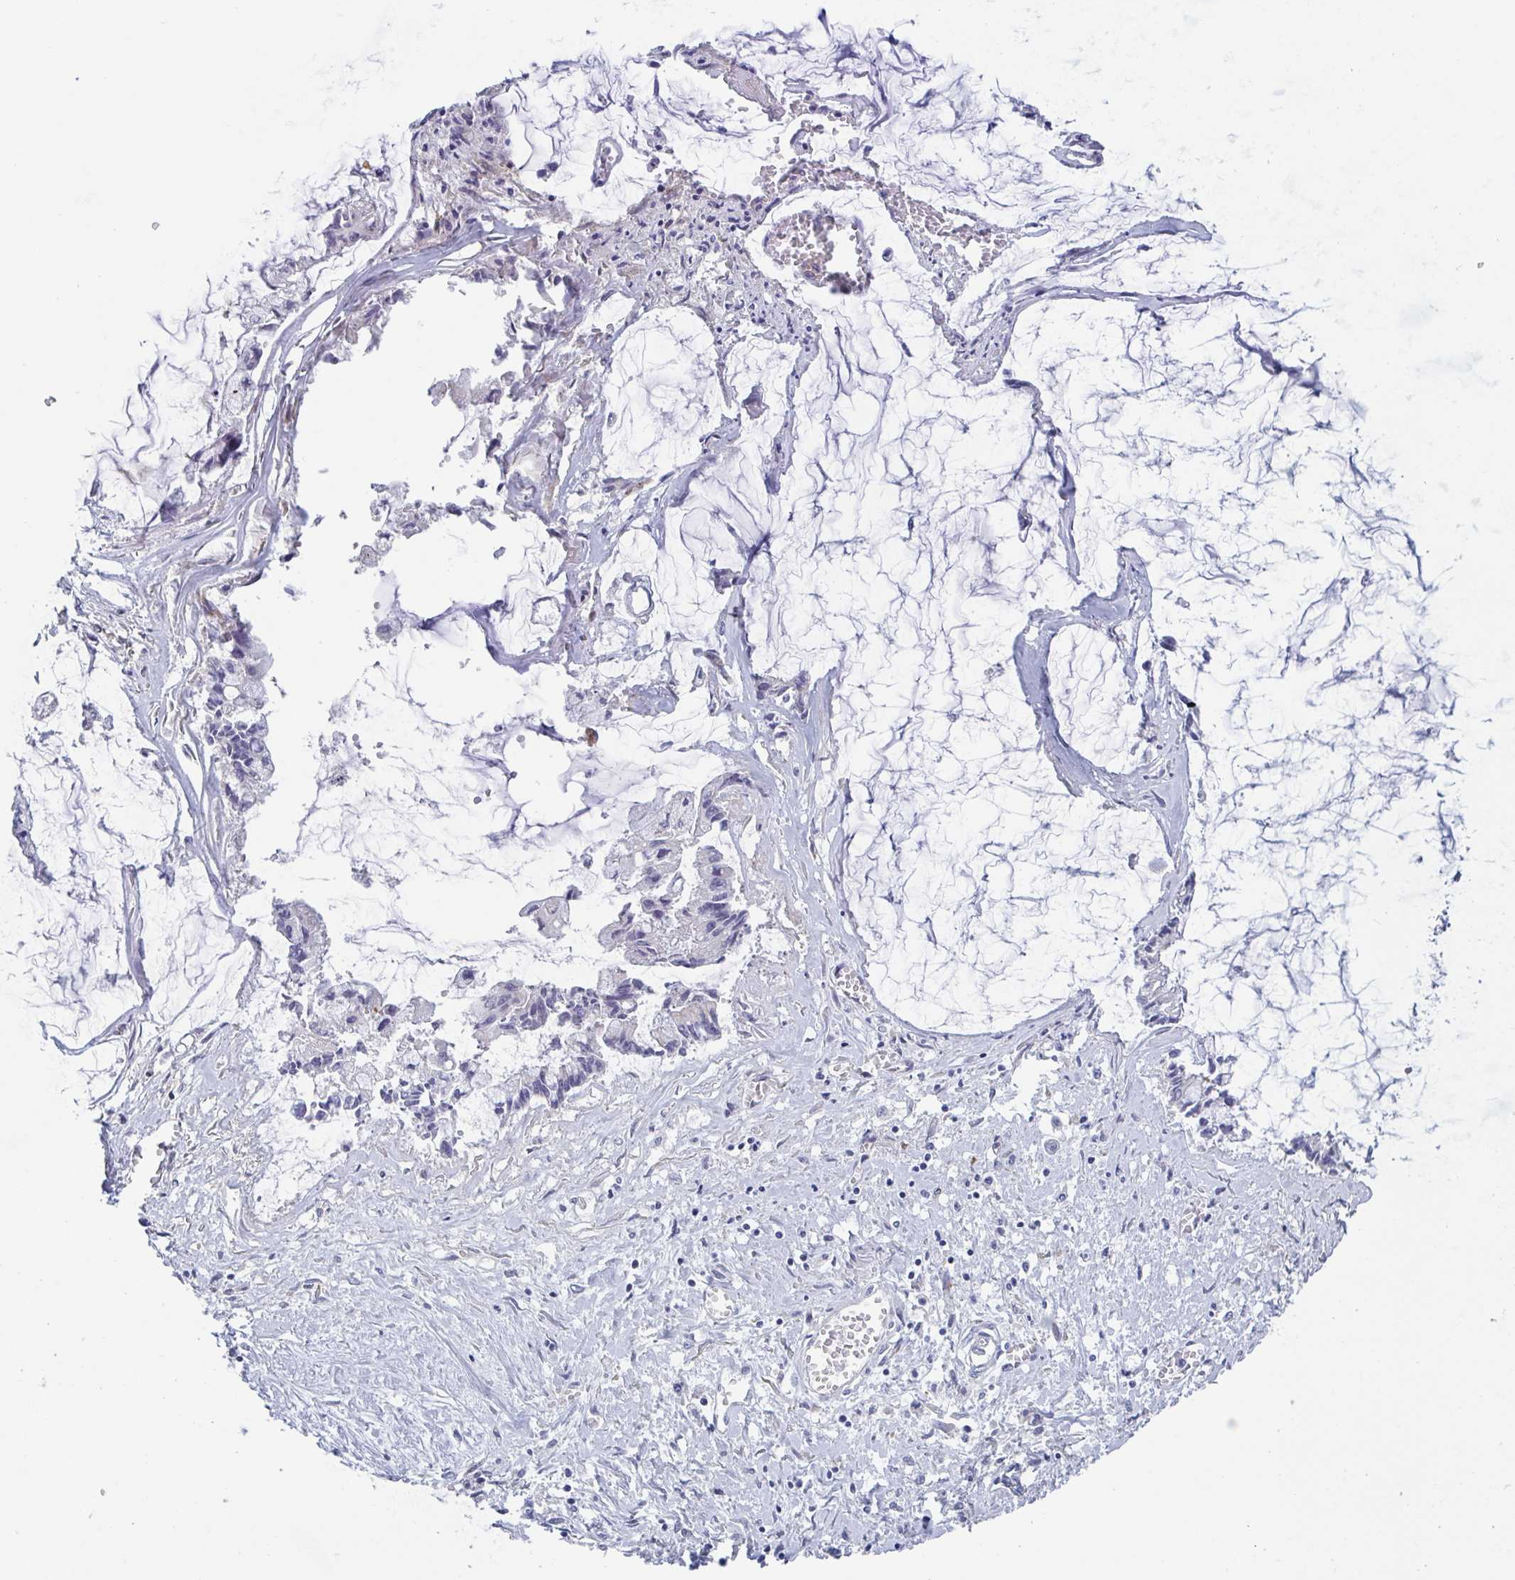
{"staining": {"intensity": "negative", "quantity": "none", "location": "none"}, "tissue": "ovarian cancer", "cell_type": "Tumor cells", "image_type": "cancer", "snomed": [{"axis": "morphology", "description": "Cystadenocarcinoma, mucinous, NOS"}, {"axis": "topography", "description": "Ovary"}], "caption": "High magnification brightfield microscopy of ovarian cancer (mucinous cystadenocarcinoma) stained with DAB (brown) and counterstained with hematoxylin (blue): tumor cells show no significant expression.", "gene": "ST14", "patient": {"sex": "female", "age": 90}}